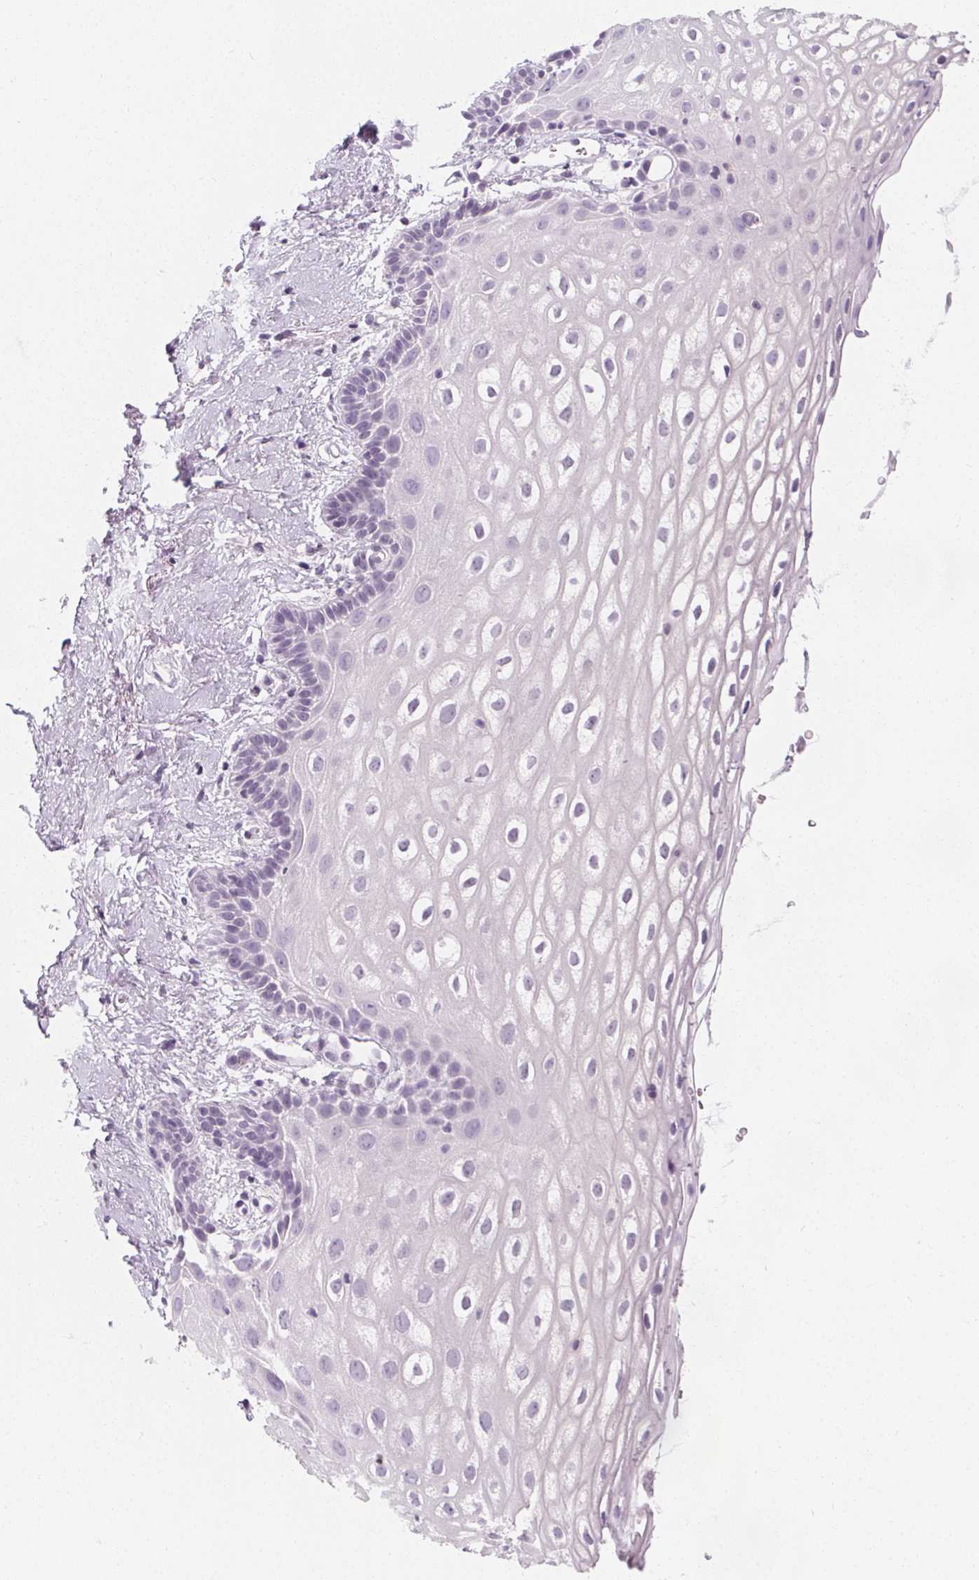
{"staining": {"intensity": "negative", "quantity": "none", "location": "none"}, "tissue": "vagina", "cell_type": "Squamous epithelial cells", "image_type": "normal", "snomed": [{"axis": "morphology", "description": "Normal tissue, NOS"}, {"axis": "morphology", "description": "Adenocarcinoma, NOS"}, {"axis": "topography", "description": "Rectum"}, {"axis": "topography", "description": "Vagina"}, {"axis": "topography", "description": "Peripheral nerve tissue"}], "caption": "Protein analysis of benign vagina reveals no significant staining in squamous epithelial cells.", "gene": "UGP2", "patient": {"sex": "female", "age": 71}}